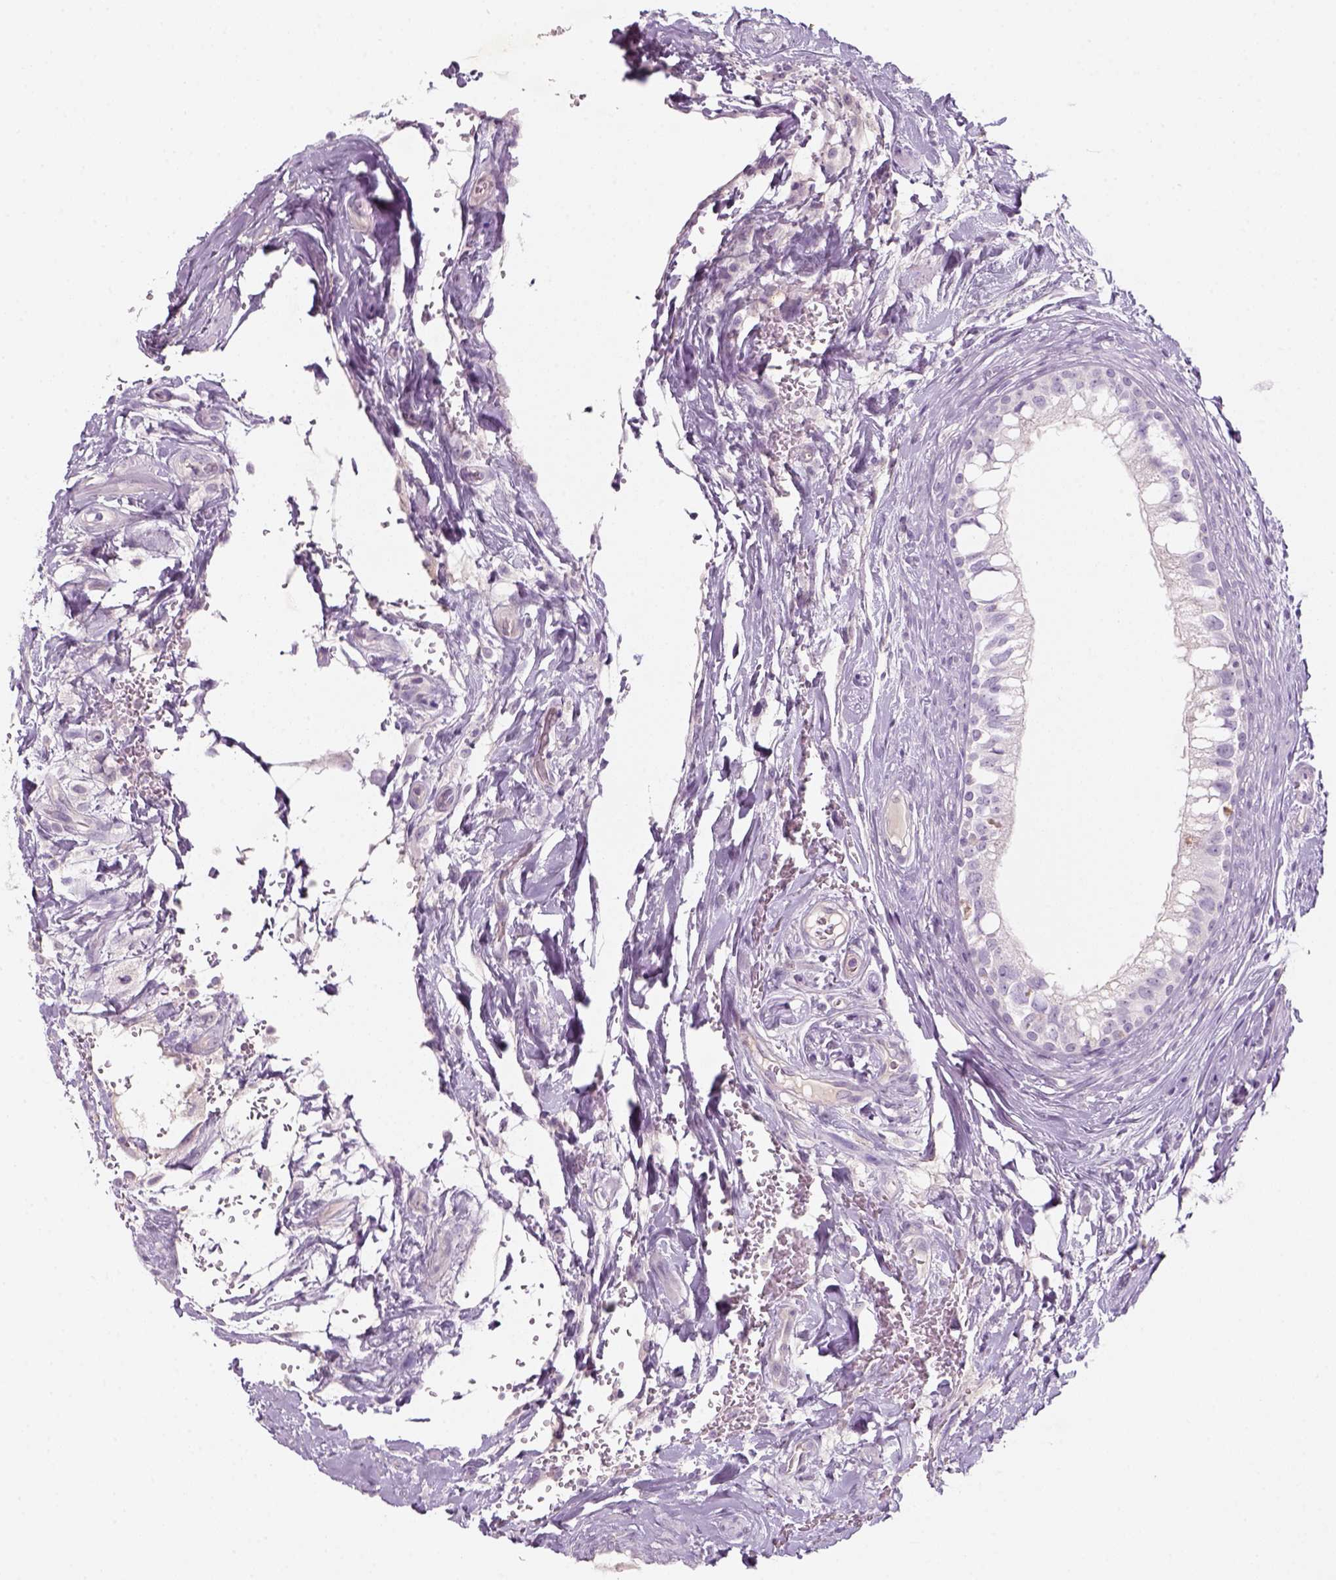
{"staining": {"intensity": "negative", "quantity": "none", "location": "none"}, "tissue": "epididymis", "cell_type": "Glandular cells", "image_type": "normal", "snomed": [{"axis": "morphology", "description": "Normal tissue, NOS"}, {"axis": "topography", "description": "Epididymis"}], "caption": "Epididymis was stained to show a protein in brown. There is no significant positivity in glandular cells. Nuclei are stained in blue.", "gene": "KRT25", "patient": {"sex": "male", "age": 59}}